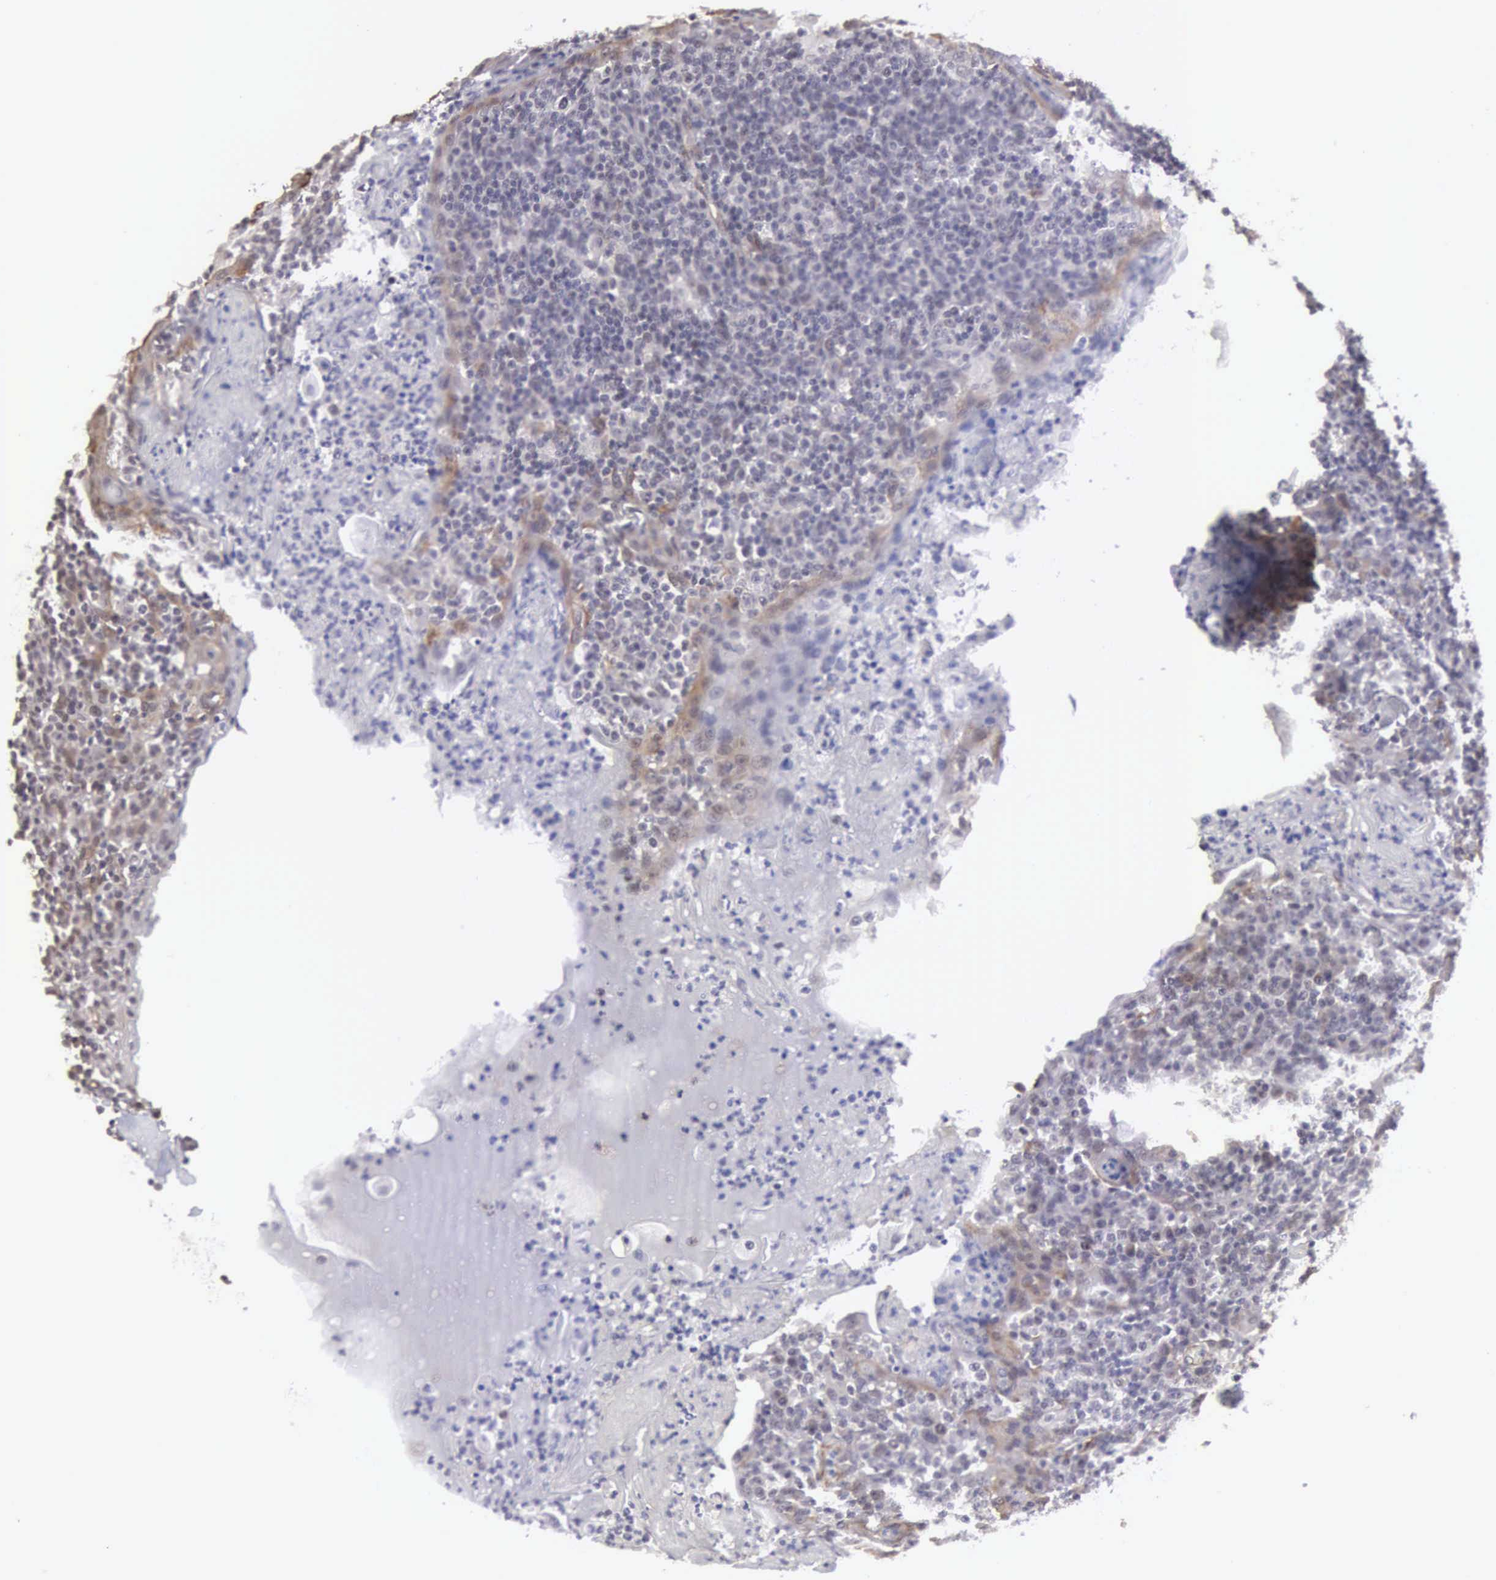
{"staining": {"intensity": "moderate", "quantity": "25%-75%", "location": "nuclear"}, "tissue": "tonsil", "cell_type": "Germinal center cells", "image_type": "normal", "snomed": [{"axis": "morphology", "description": "Normal tissue, NOS"}, {"axis": "topography", "description": "Tonsil"}], "caption": "Moderate nuclear staining is identified in approximately 25%-75% of germinal center cells in benign tonsil.", "gene": "MORC2", "patient": {"sex": "male", "age": 6}}